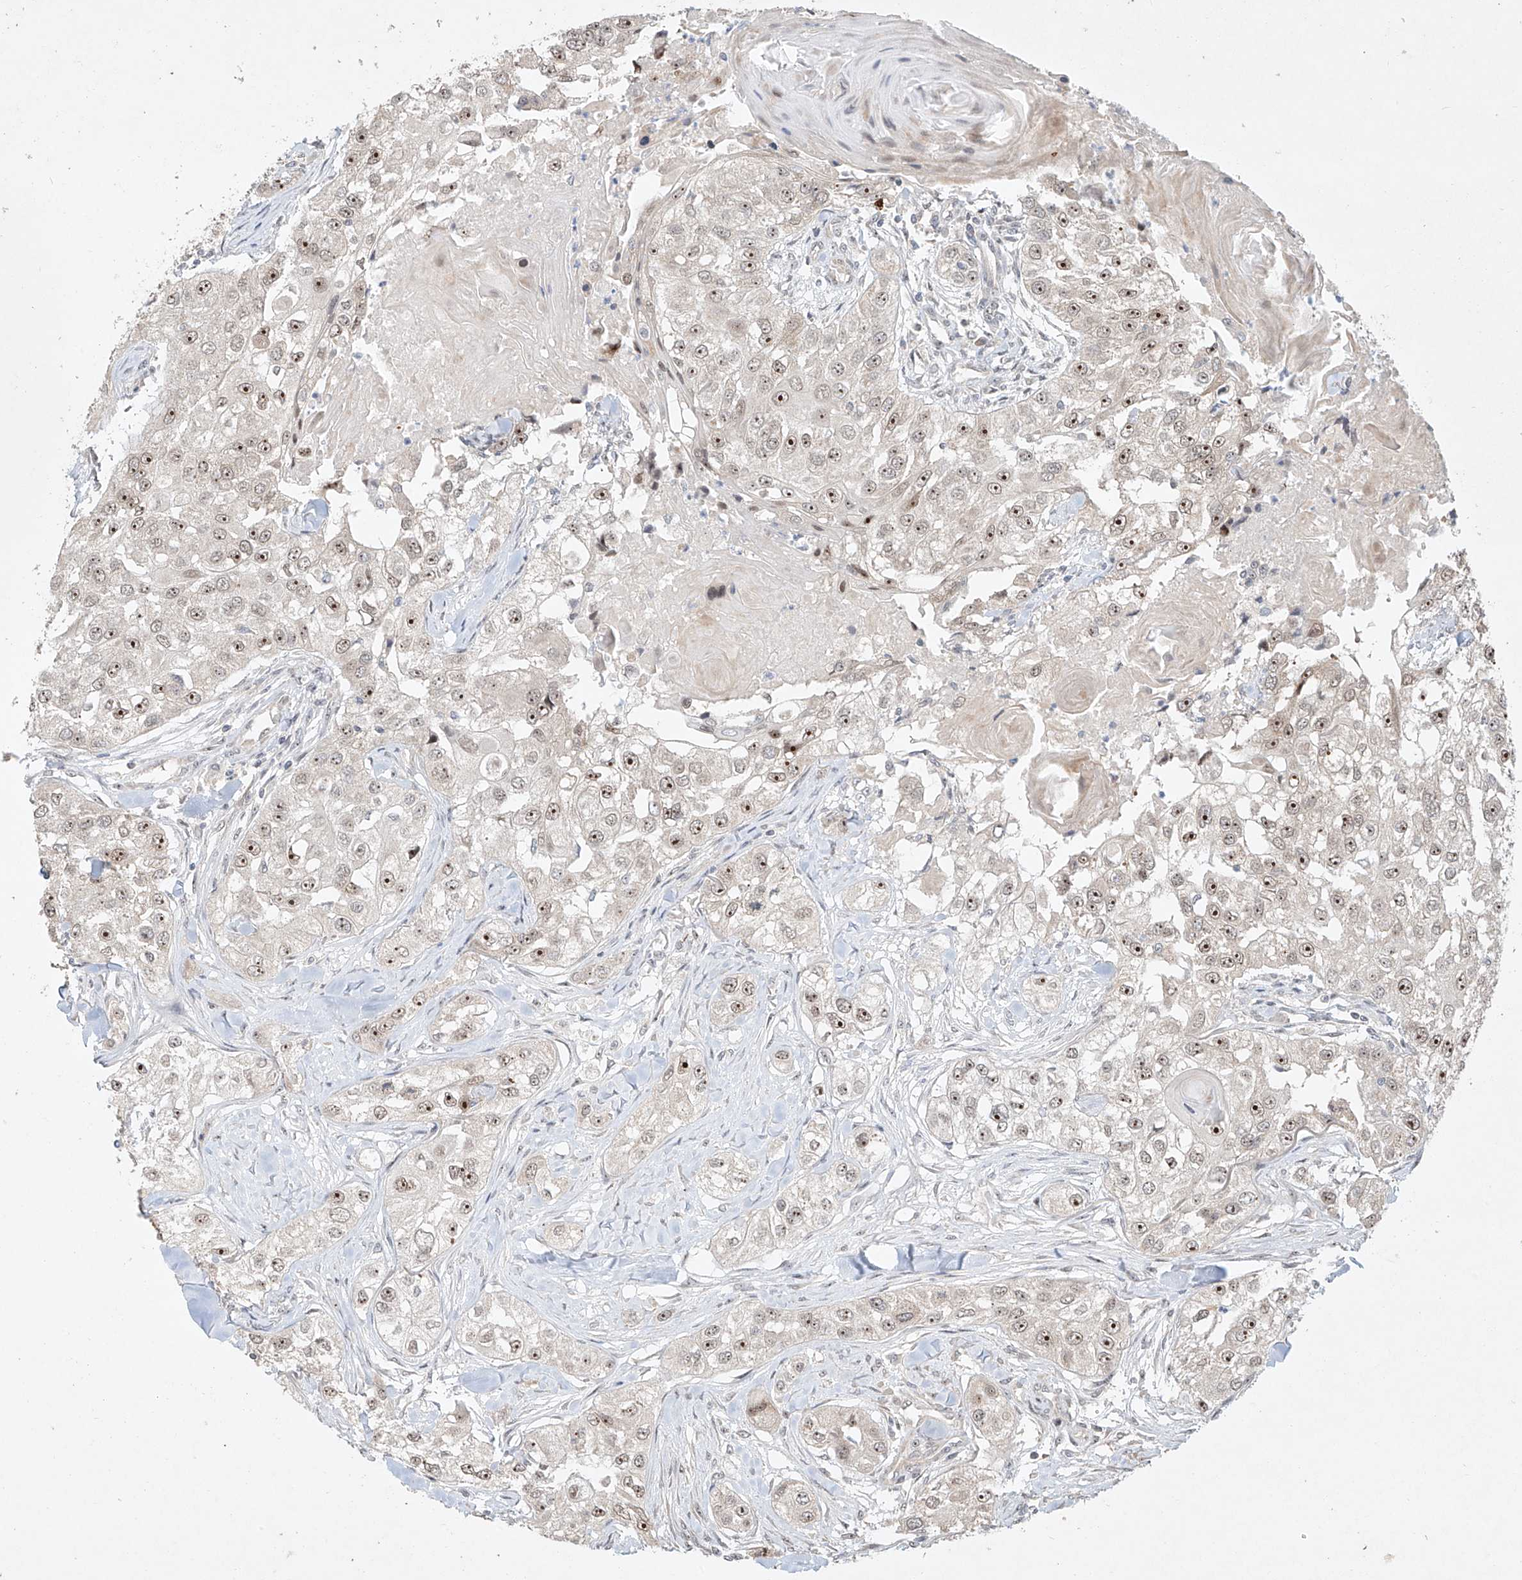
{"staining": {"intensity": "moderate", "quantity": ">75%", "location": "cytoplasmic/membranous,nuclear"}, "tissue": "head and neck cancer", "cell_type": "Tumor cells", "image_type": "cancer", "snomed": [{"axis": "morphology", "description": "Normal tissue, NOS"}, {"axis": "morphology", "description": "Squamous cell carcinoma, NOS"}, {"axis": "topography", "description": "Skeletal muscle"}, {"axis": "topography", "description": "Head-Neck"}], "caption": "Human head and neck cancer stained with a brown dye demonstrates moderate cytoplasmic/membranous and nuclear positive positivity in approximately >75% of tumor cells.", "gene": "TASP1", "patient": {"sex": "male", "age": 51}}